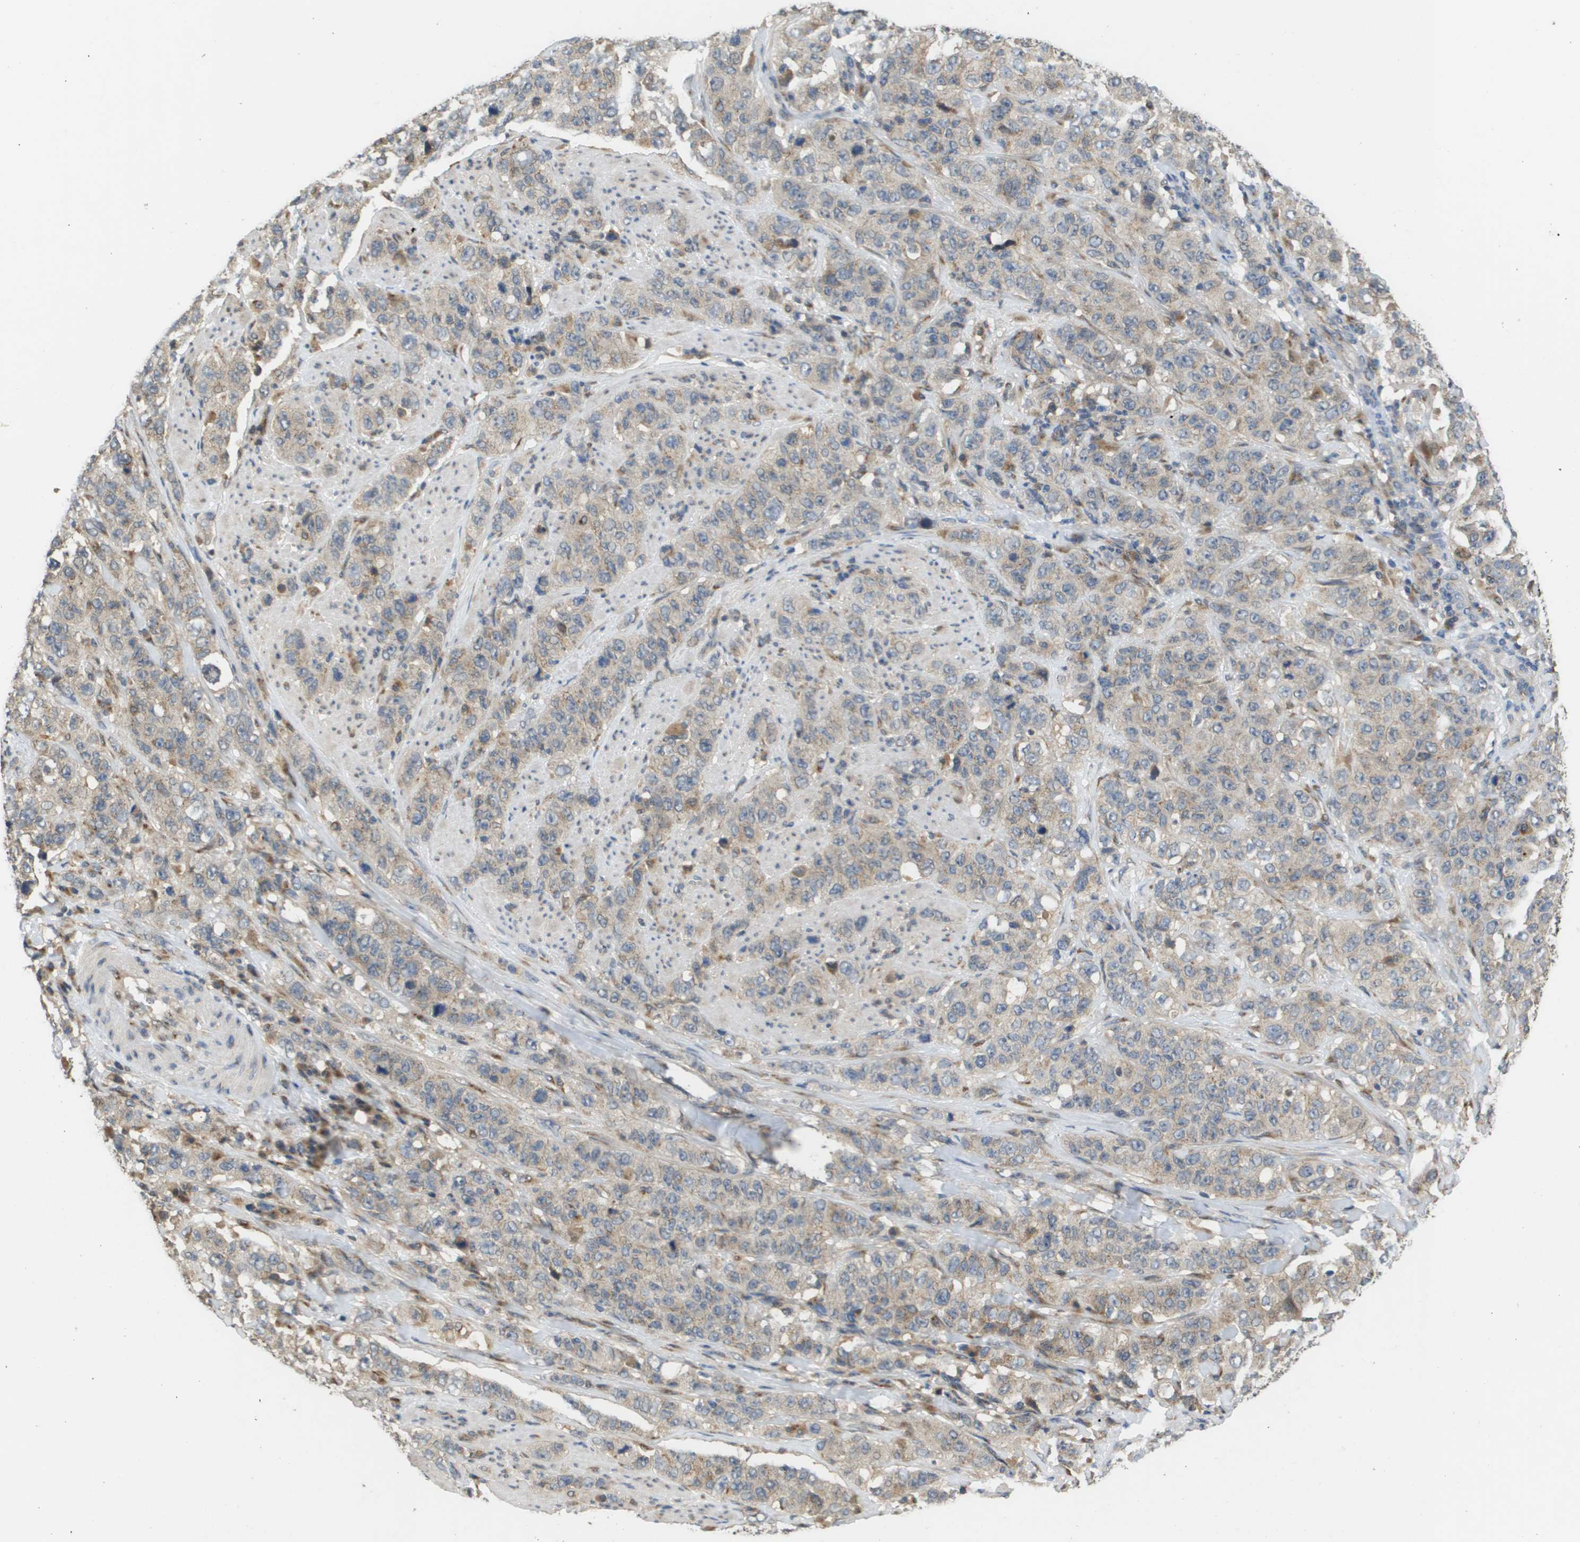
{"staining": {"intensity": "weak", "quantity": ">75%", "location": "cytoplasmic/membranous"}, "tissue": "stomach cancer", "cell_type": "Tumor cells", "image_type": "cancer", "snomed": [{"axis": "morphology", "description": "Adenocarcinoma, NOS"}, {"axis": "topography", "description": "Stomach"}], "caption": "Immunohistochemistry micrograph of stomach adenocarcinoma stained for a protein (brown), which reveals low levels of weak cytoplasmic/membranous staining in about >75% of tumor cells.", "gene": "PCK1", "patient": {"sex": "male", "age": 48}}